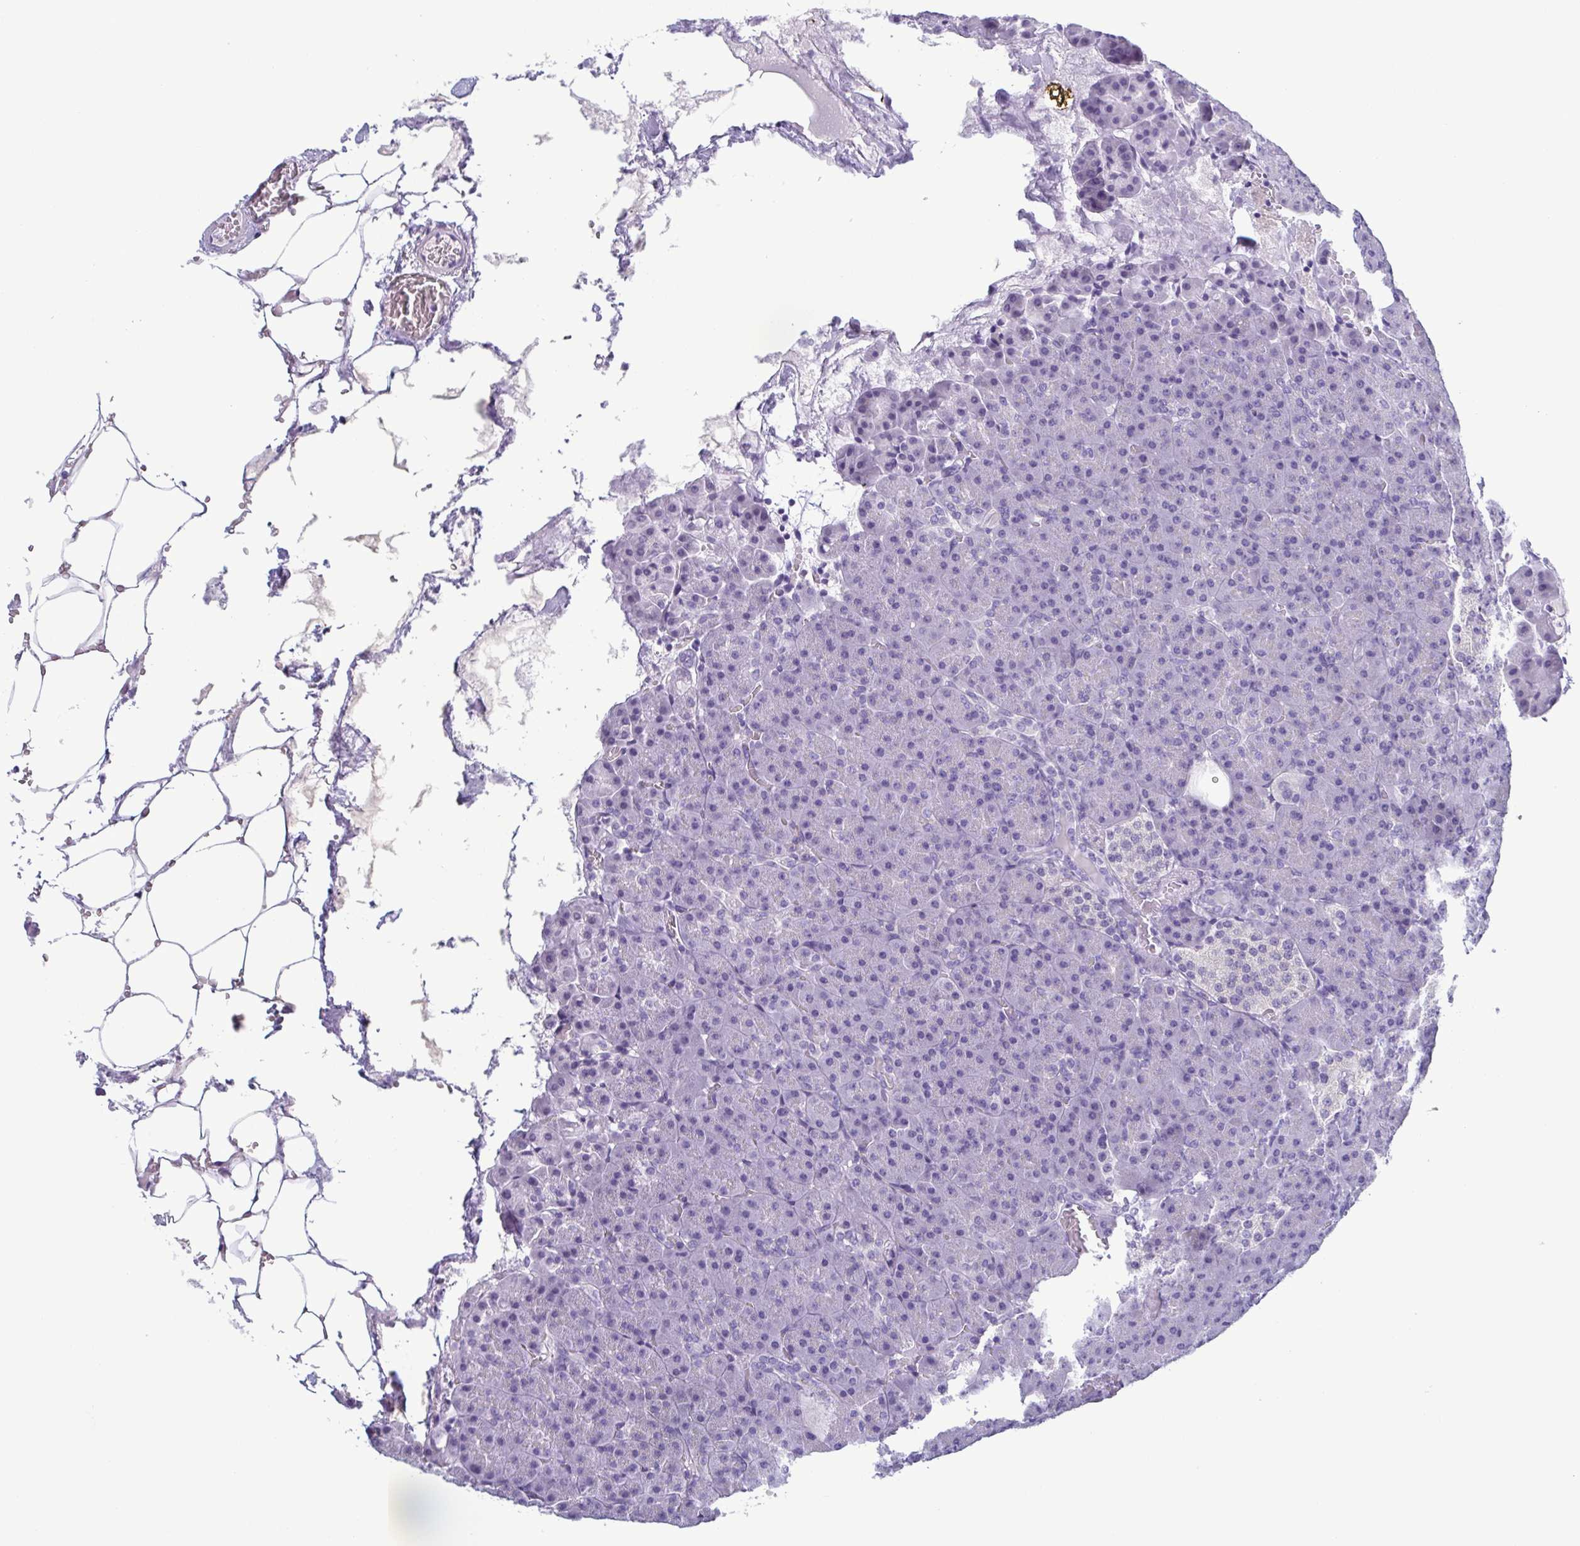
{"staining": {"intensity": "negative", "quantity": "none", "location": "none"}, "tissue": "pancreas", "cell_type": "Exocrine glandular cells", "image_type": "normal", "snomed": [{"axis": "morphology", "description": "Normal tissue, NOS"}, {"axis": "topography", "description": "Pancreas"}], "caption": "Immunohistochemistry of normal pancreas exhibits no staining in exocrine glandular cells. (DAB IHC, high magnification).", "gene": "INAFM1", "patient": {"sex": "female", "age": 74}}